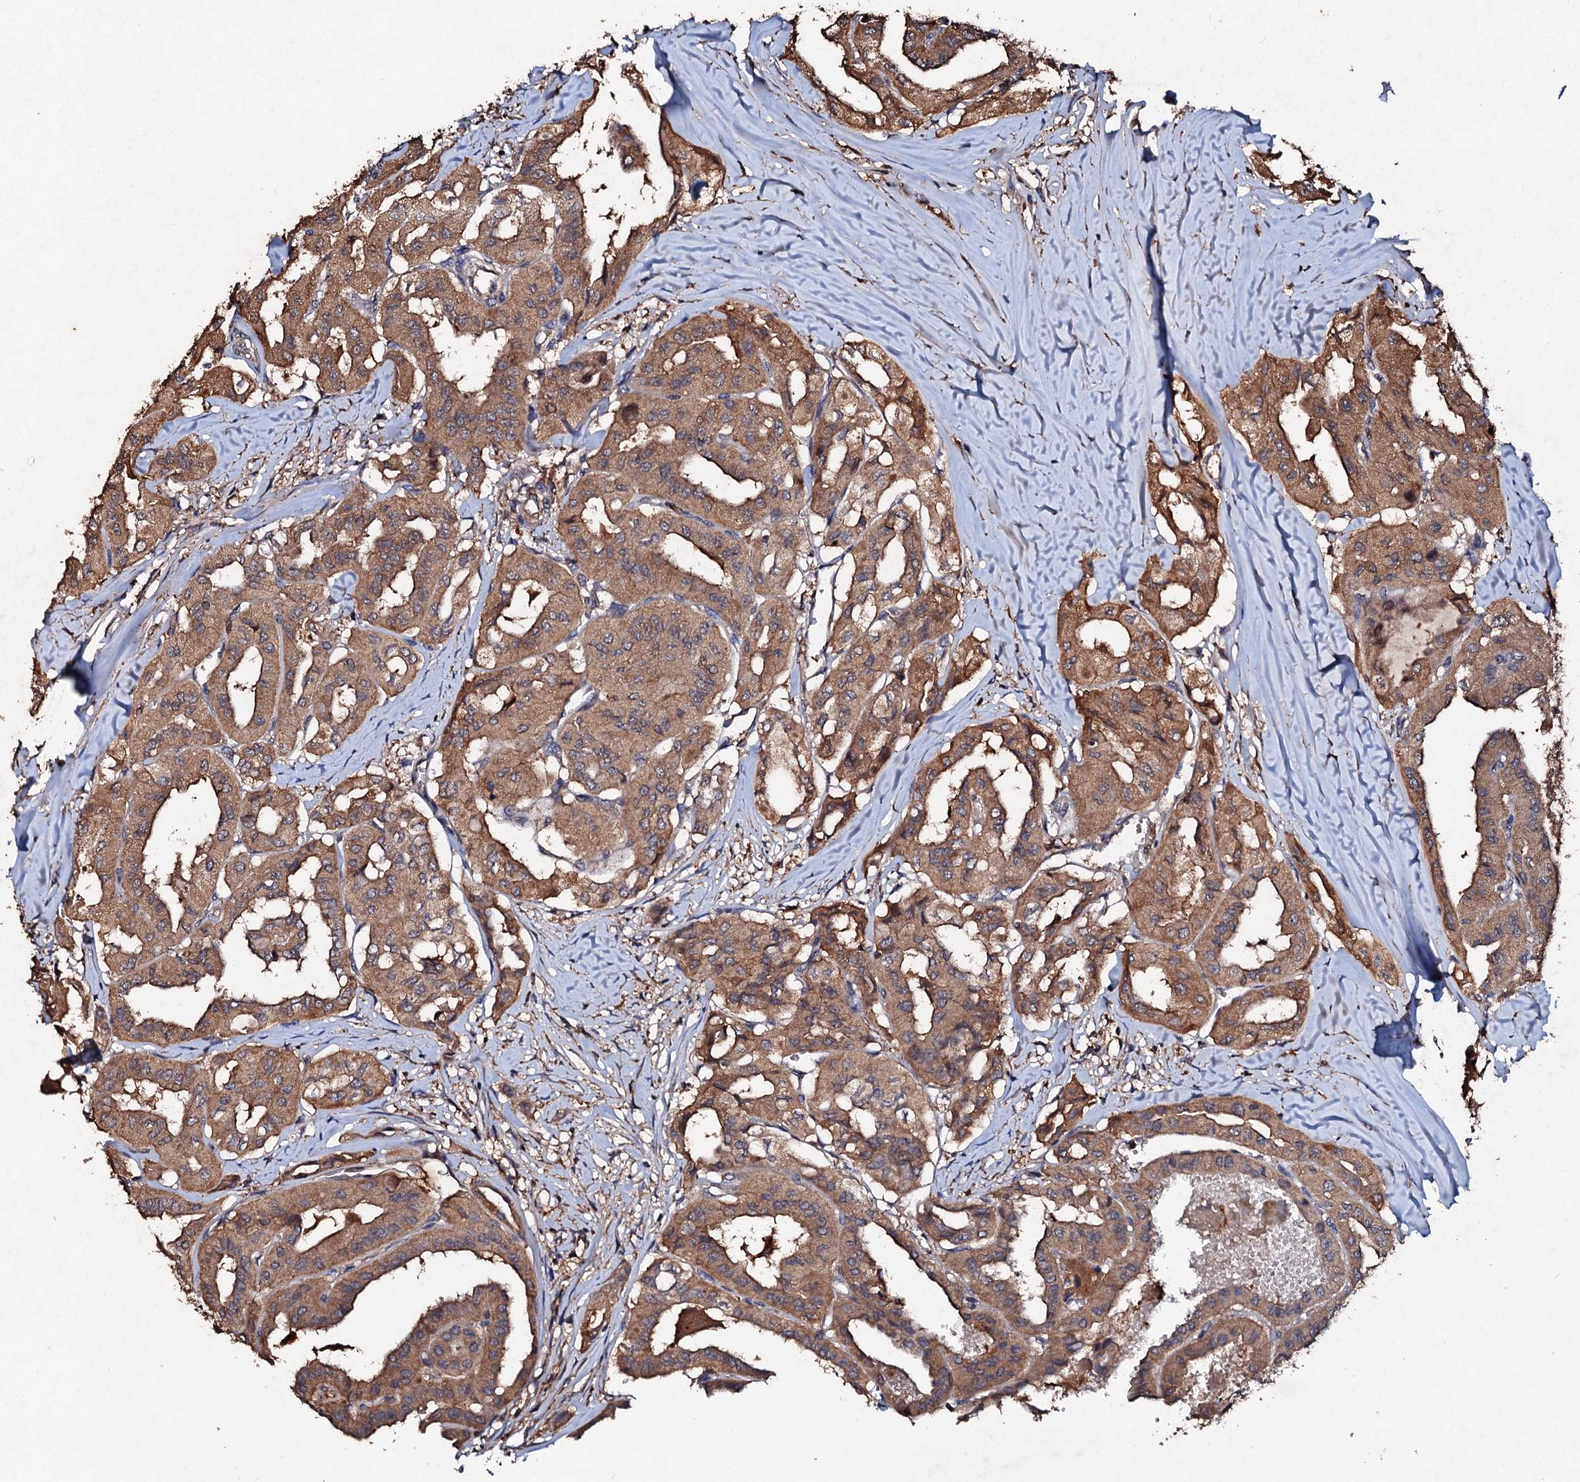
{"staining": {"intensity": "moderate", "quantity": ">75%", "location": "cytoplasmic/membranous"}, "tissue": "thyroid cancer", "cell_type": "Tumor cells", "image_type": "cancer", "snomed": [{"axis": "morphology", "description": "Papillary adenocarcinoma, NOS"}, {"axis": "topography", "description": "Thyroid gland"}], "caption": "A high-resolution histopathology image shows immunohistochemistry staining of thyroid cancer, which shows moderate cytoplasmic/membranous expression in about >75% of tumor cells.", "gene": "KERA", "patient": {"sex": "female", "age": 59}}